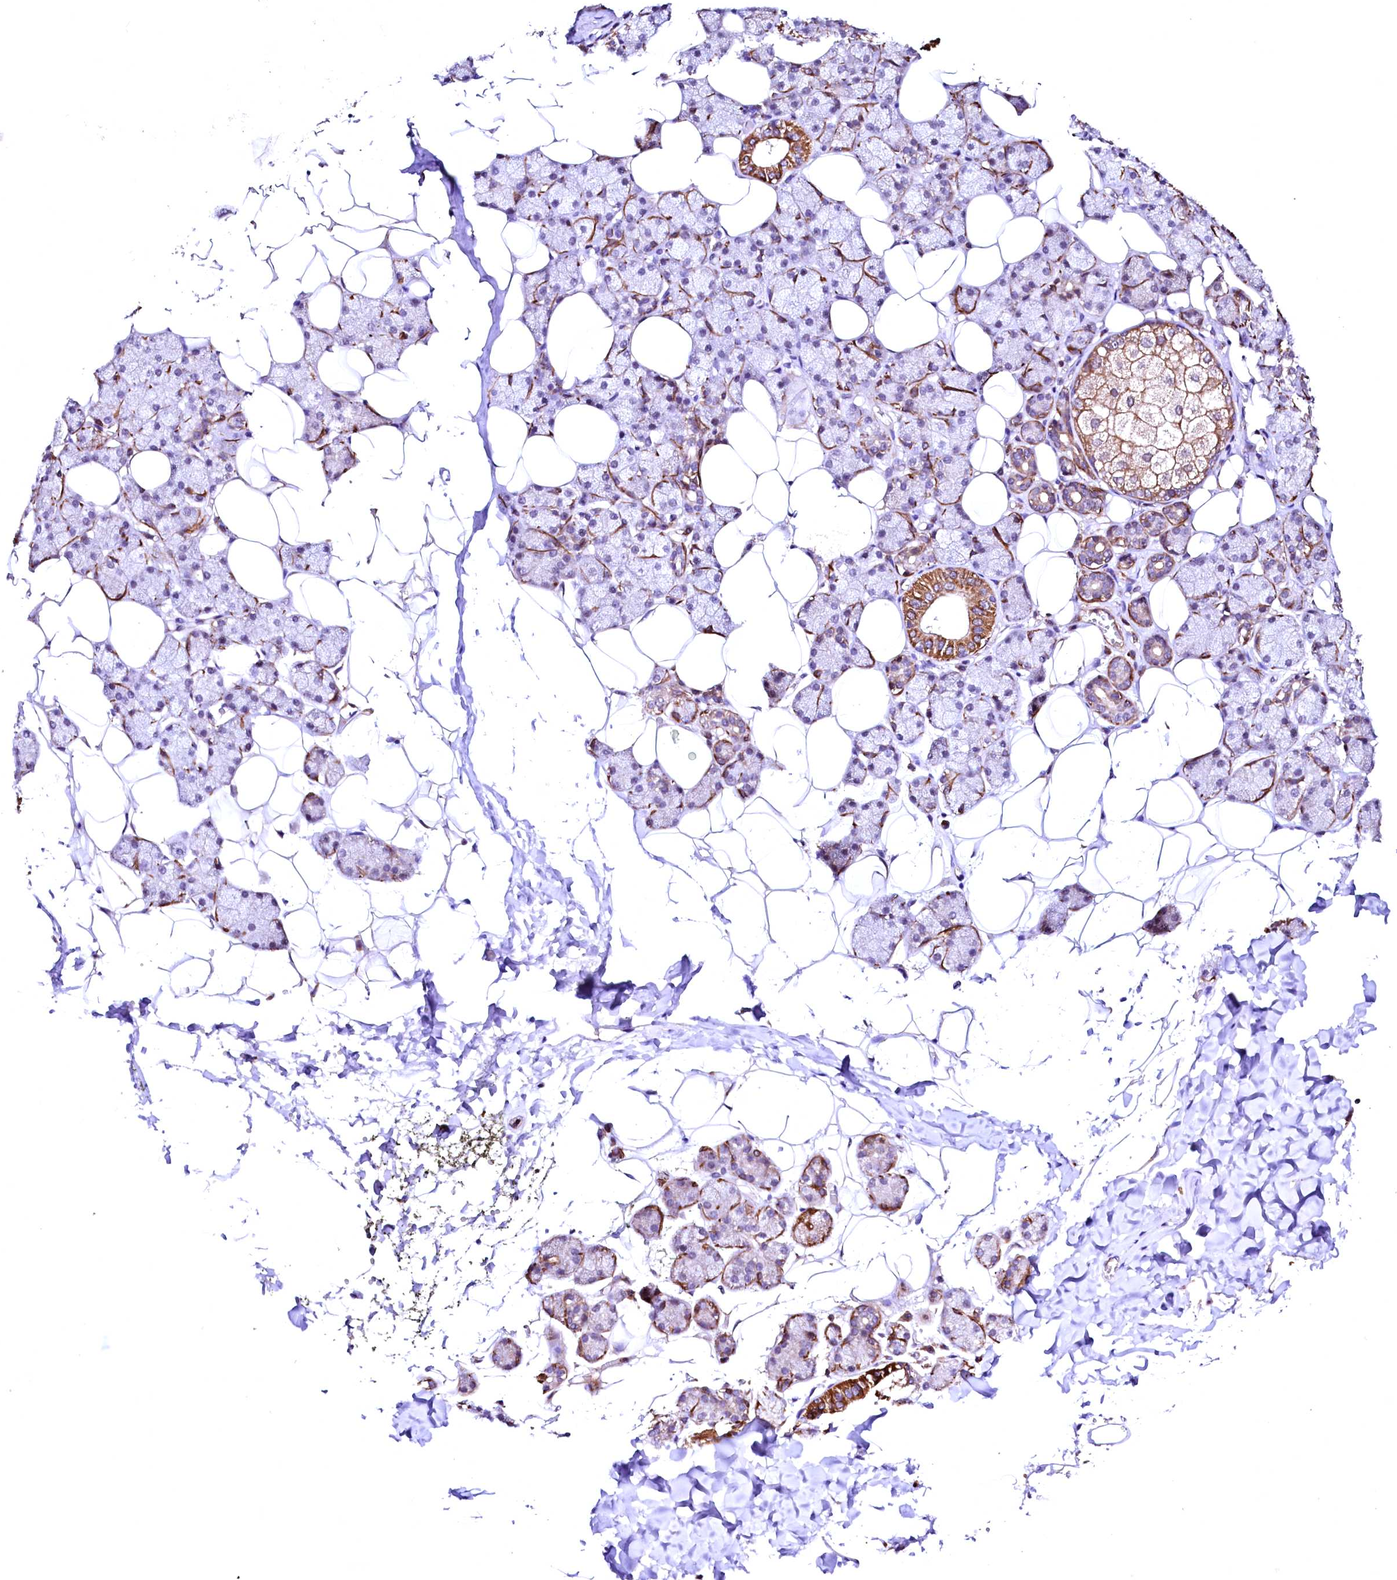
{"staining": {"intensity": "strong", "quantity": "<25%", "location": "cytoplasmic/membranous"}, "tissue": "salivary gland", "cell_type": "Glandular cells", "image_type": "normal", "snomed": [{"axis": "morphology", "description": "Normal tissue, NOS"}, {"axis": "topography", "description": "Salivary gland"}], "caption": "A histopathology image of human salivary gland stained for a protein demonstrates strong cytoplasmic/membranous brown staining in glandular cells. (Stains: DAB (3,3'-diaminobenzidine) in brown, nuclei in blue, Microscopy: brightfield microscopy at high magnification).", "gene": "GPR176", "patient": {"sex": "female", "age": 33}}